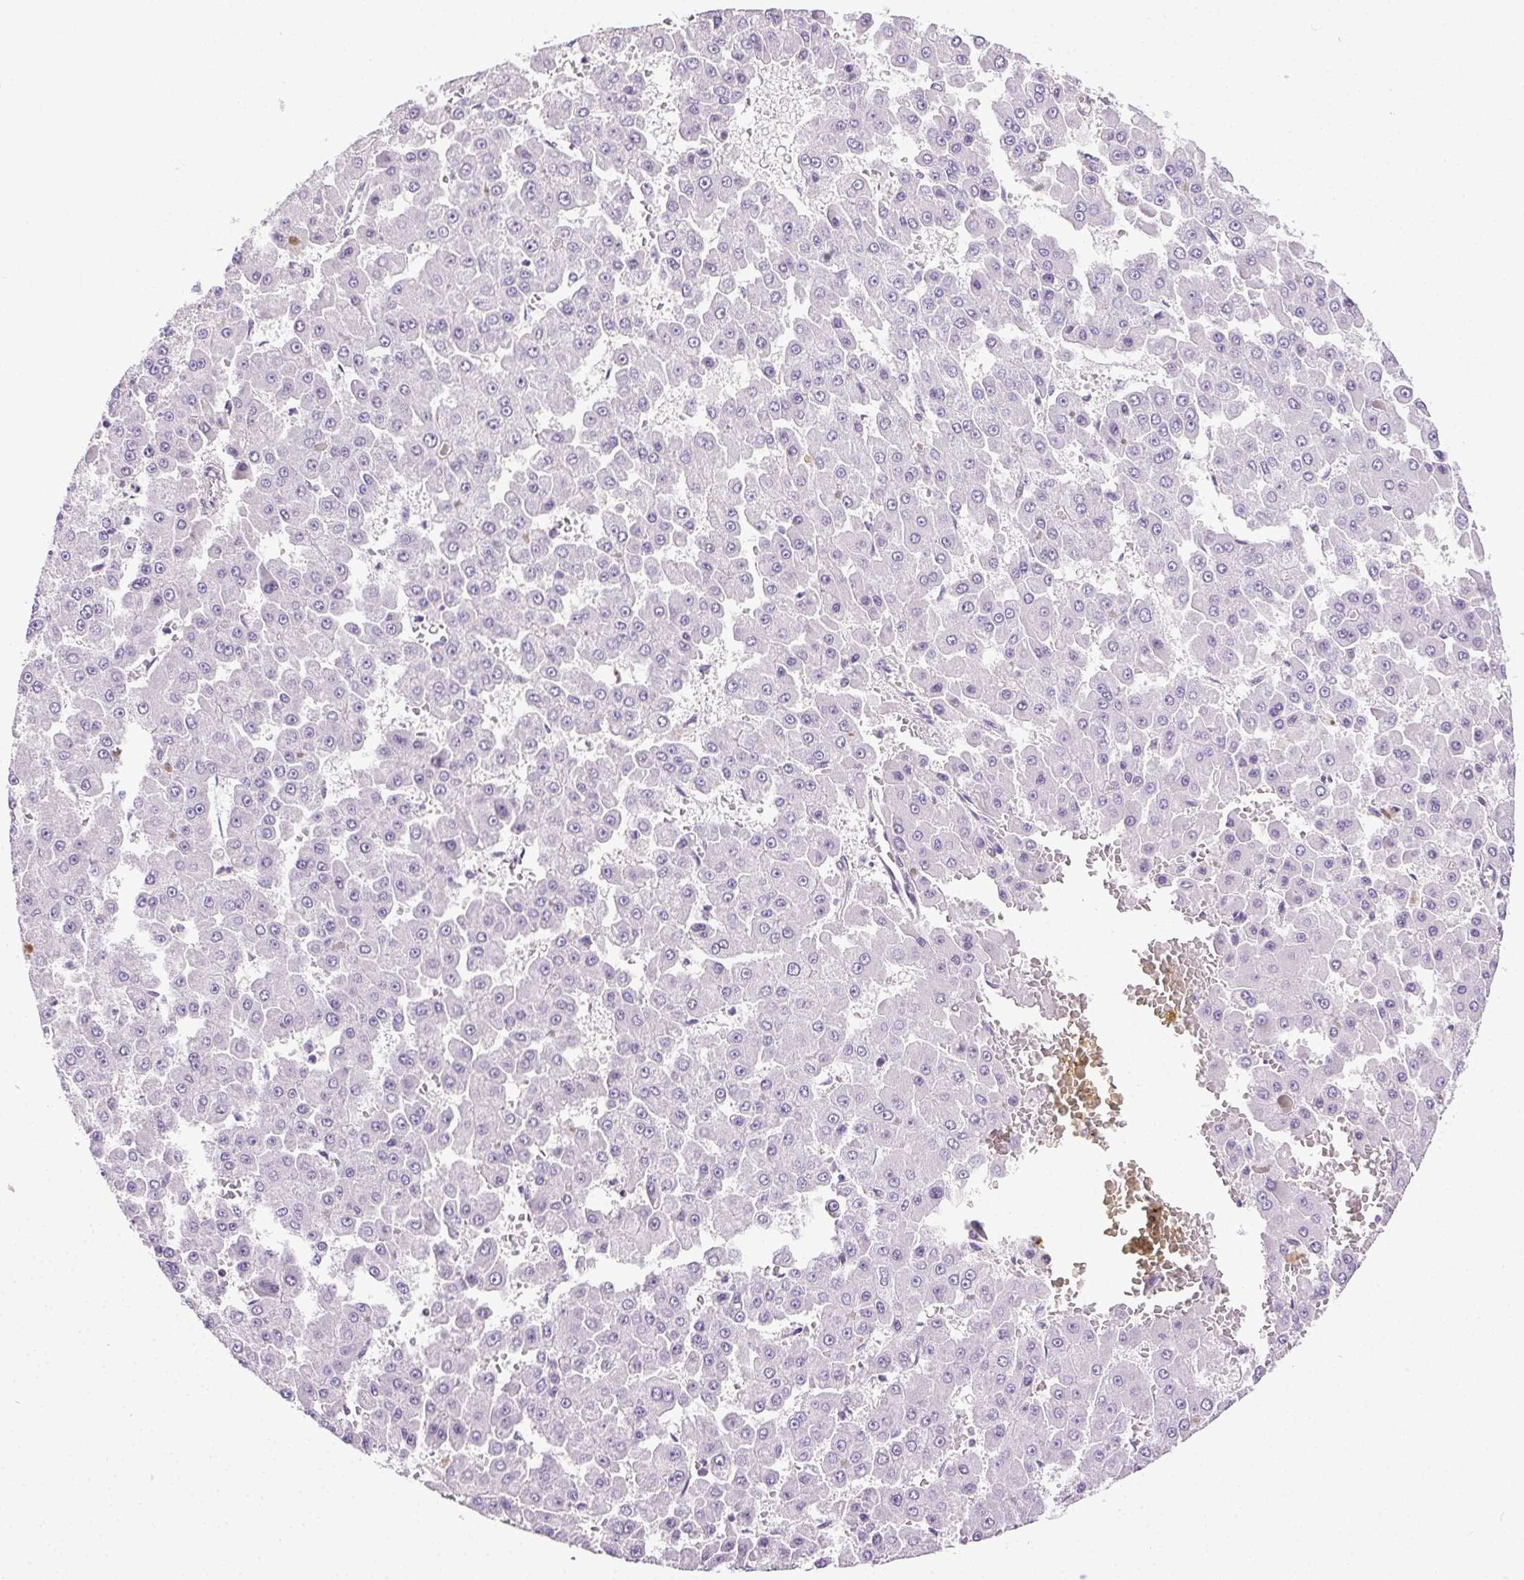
{"staining": {"intensity": "negative", "quantity": "none", "location": "none"}, "tissue": "liver cancer", "cell_type": "Tumor cells", "image_type": "cancer", "snomed": [{"axis": "morphology", "description": "Carcinoma, Hepatocellular, NOS"}, {"axis": "topography", "description": "Liver"}], "caption": "Tumor cells show no significant expression in liver cancer.", "gene": "SYCE2", "patient": {"sex": "male", "age": 78}}